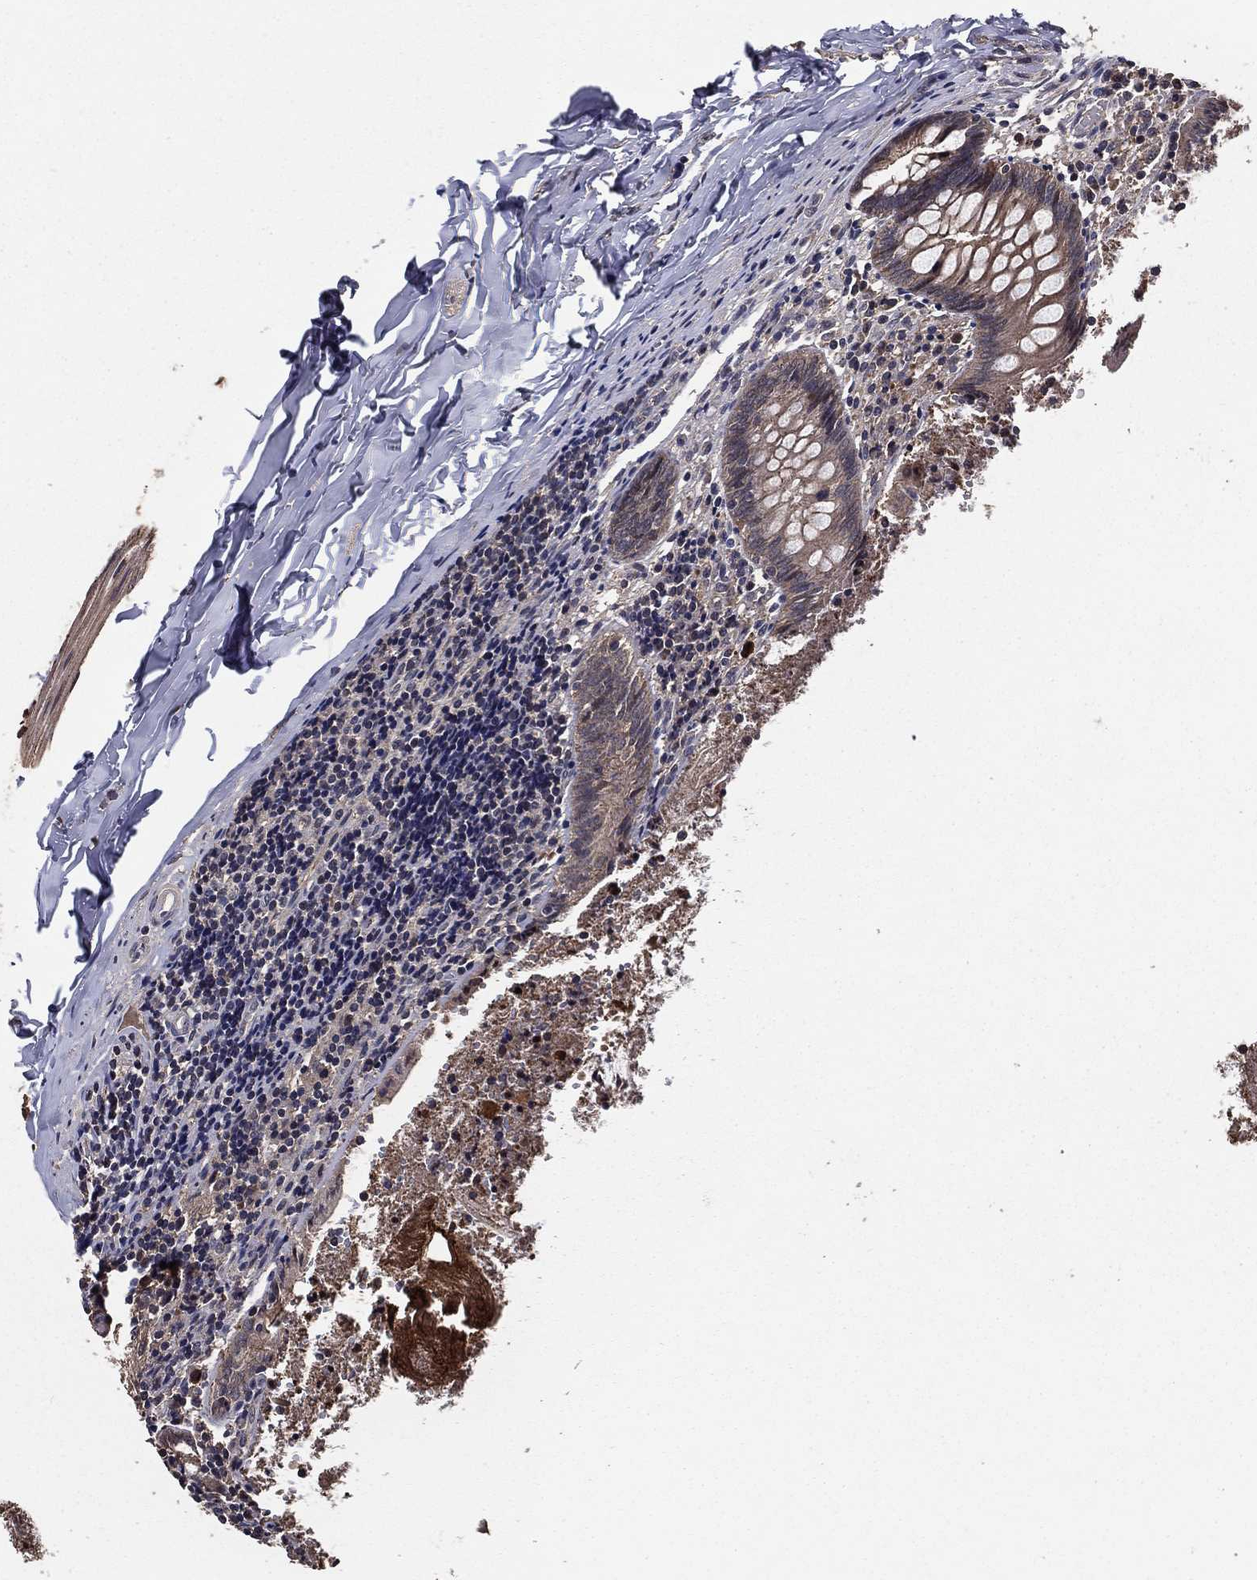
{"staining": {"intensity": "moderate", "quantity": ">75%", "location": "cytoplasmic/membranous"}, "tissue": "appendix", "cell_type": "Glandular cells", "image_type": "normal", "snomed": [{"axis": "morphology", "description": "Normal tissue, NOS"}, {"axis": "topography", "description": "Appendix"}], "caption": "A medium amount of moderate cytoplasmic/membranous staining is identified in about >75% of glandular cells in unremarkable appendix. The protein of interest is shown in brown color, while the nuclei are stained blue.", "gene": "PCNT", "patient": {"sex": "female", "age": 23}}